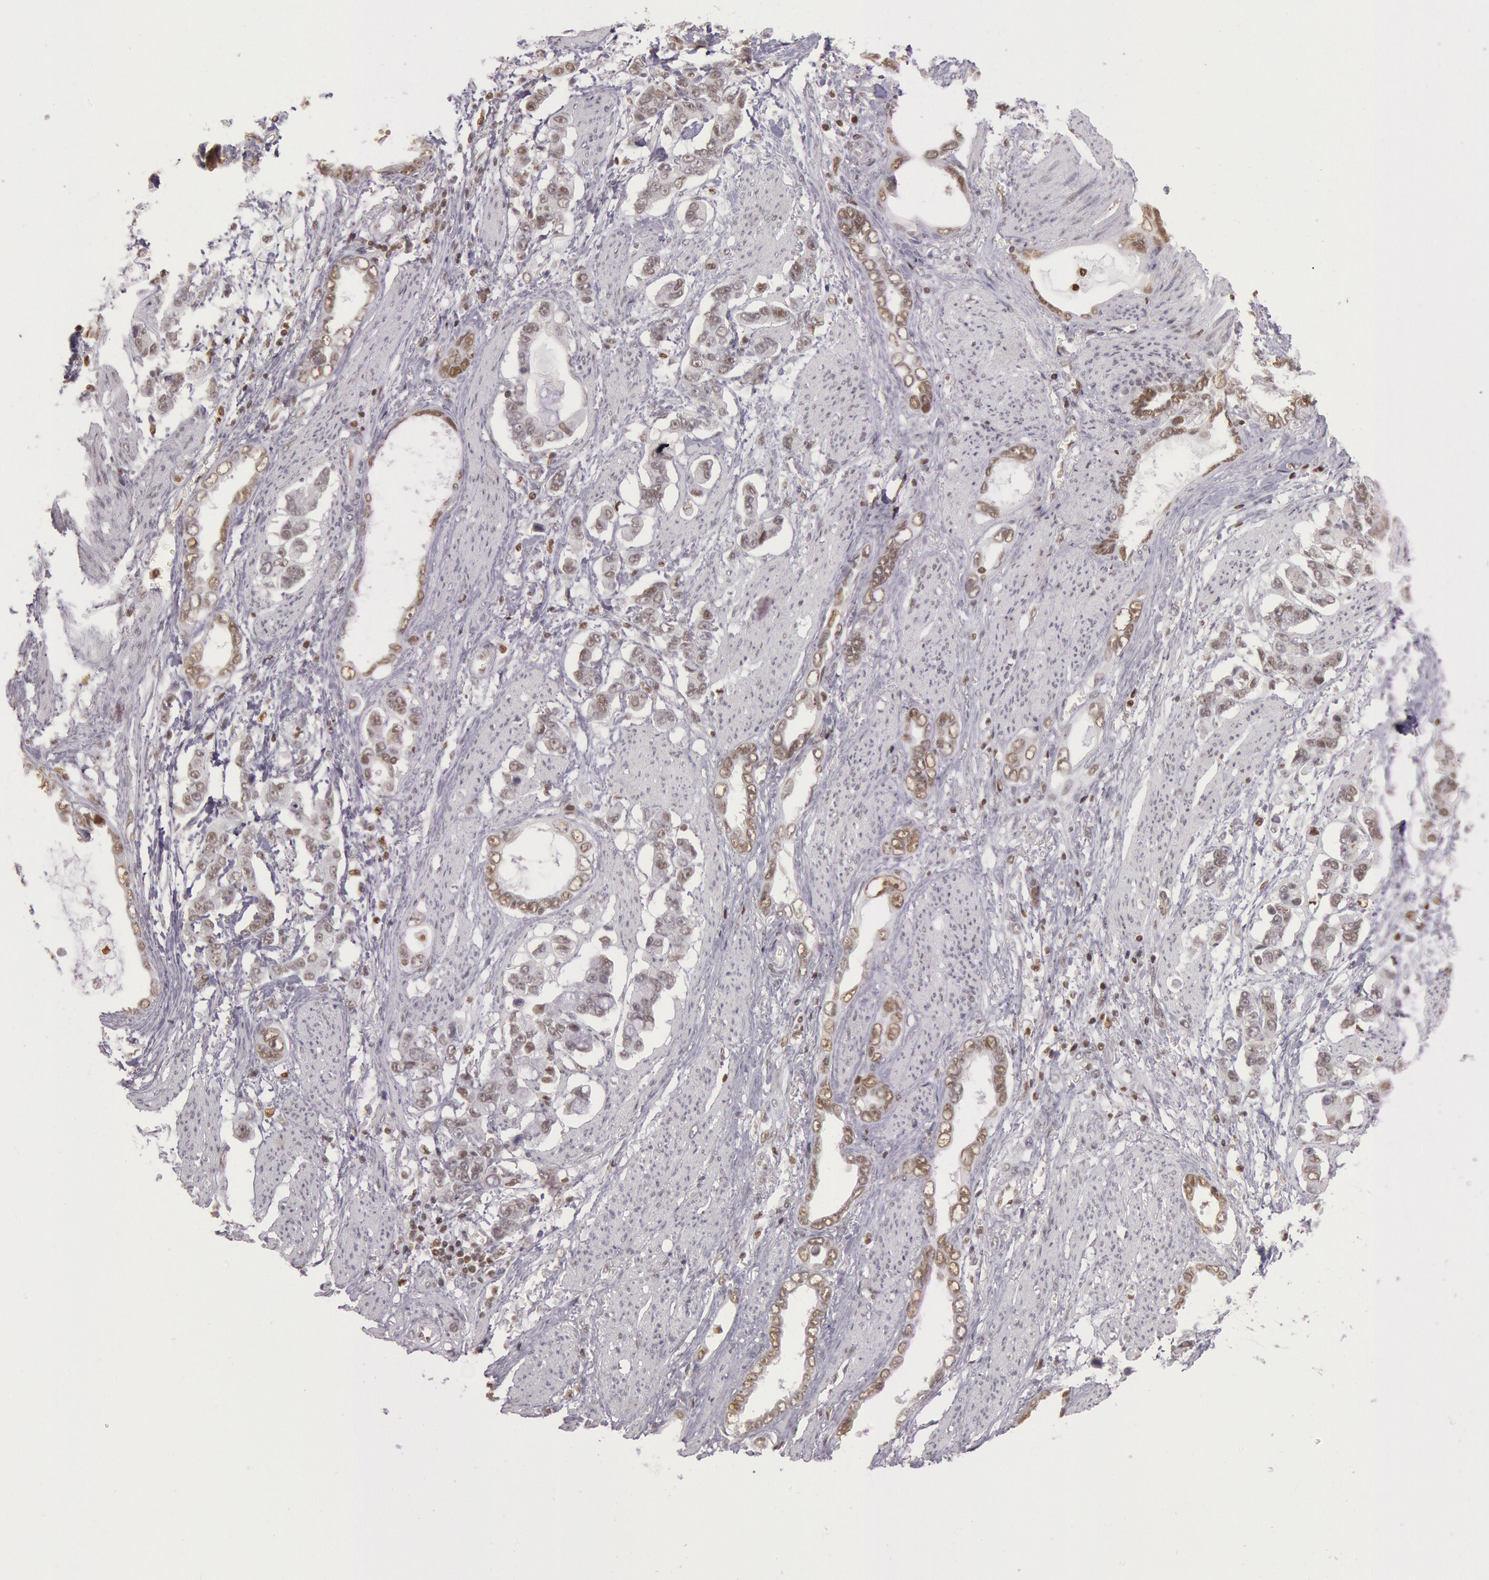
{"staining": {"intensity": "weak", "quantity": ">75%", "location": "nuclear"}, "tissue": "stomach cancer", "cell_type": "Tumor cells", "image_type": "cancer", "snomed": [{"axis": "morphology", "description": "Adenocarcinoma, NOS"}, {"axis": "topography", "description": "Stomach"}], "caption": "Immunohistochemistry (IHC) staining of stomach adenocarcinoma, which displays low levels of weak nuclear positivity in about >75% of tumor cells indicating weak nuclear protein expression. The staining was performed using DAB (3,3'-diaminobenzidine) (brown) for protein detection and nuclei were counterstained in hematoxylin (blue).", "gene": "ESS2", "patient": {"sex": "male", "age": 78}}